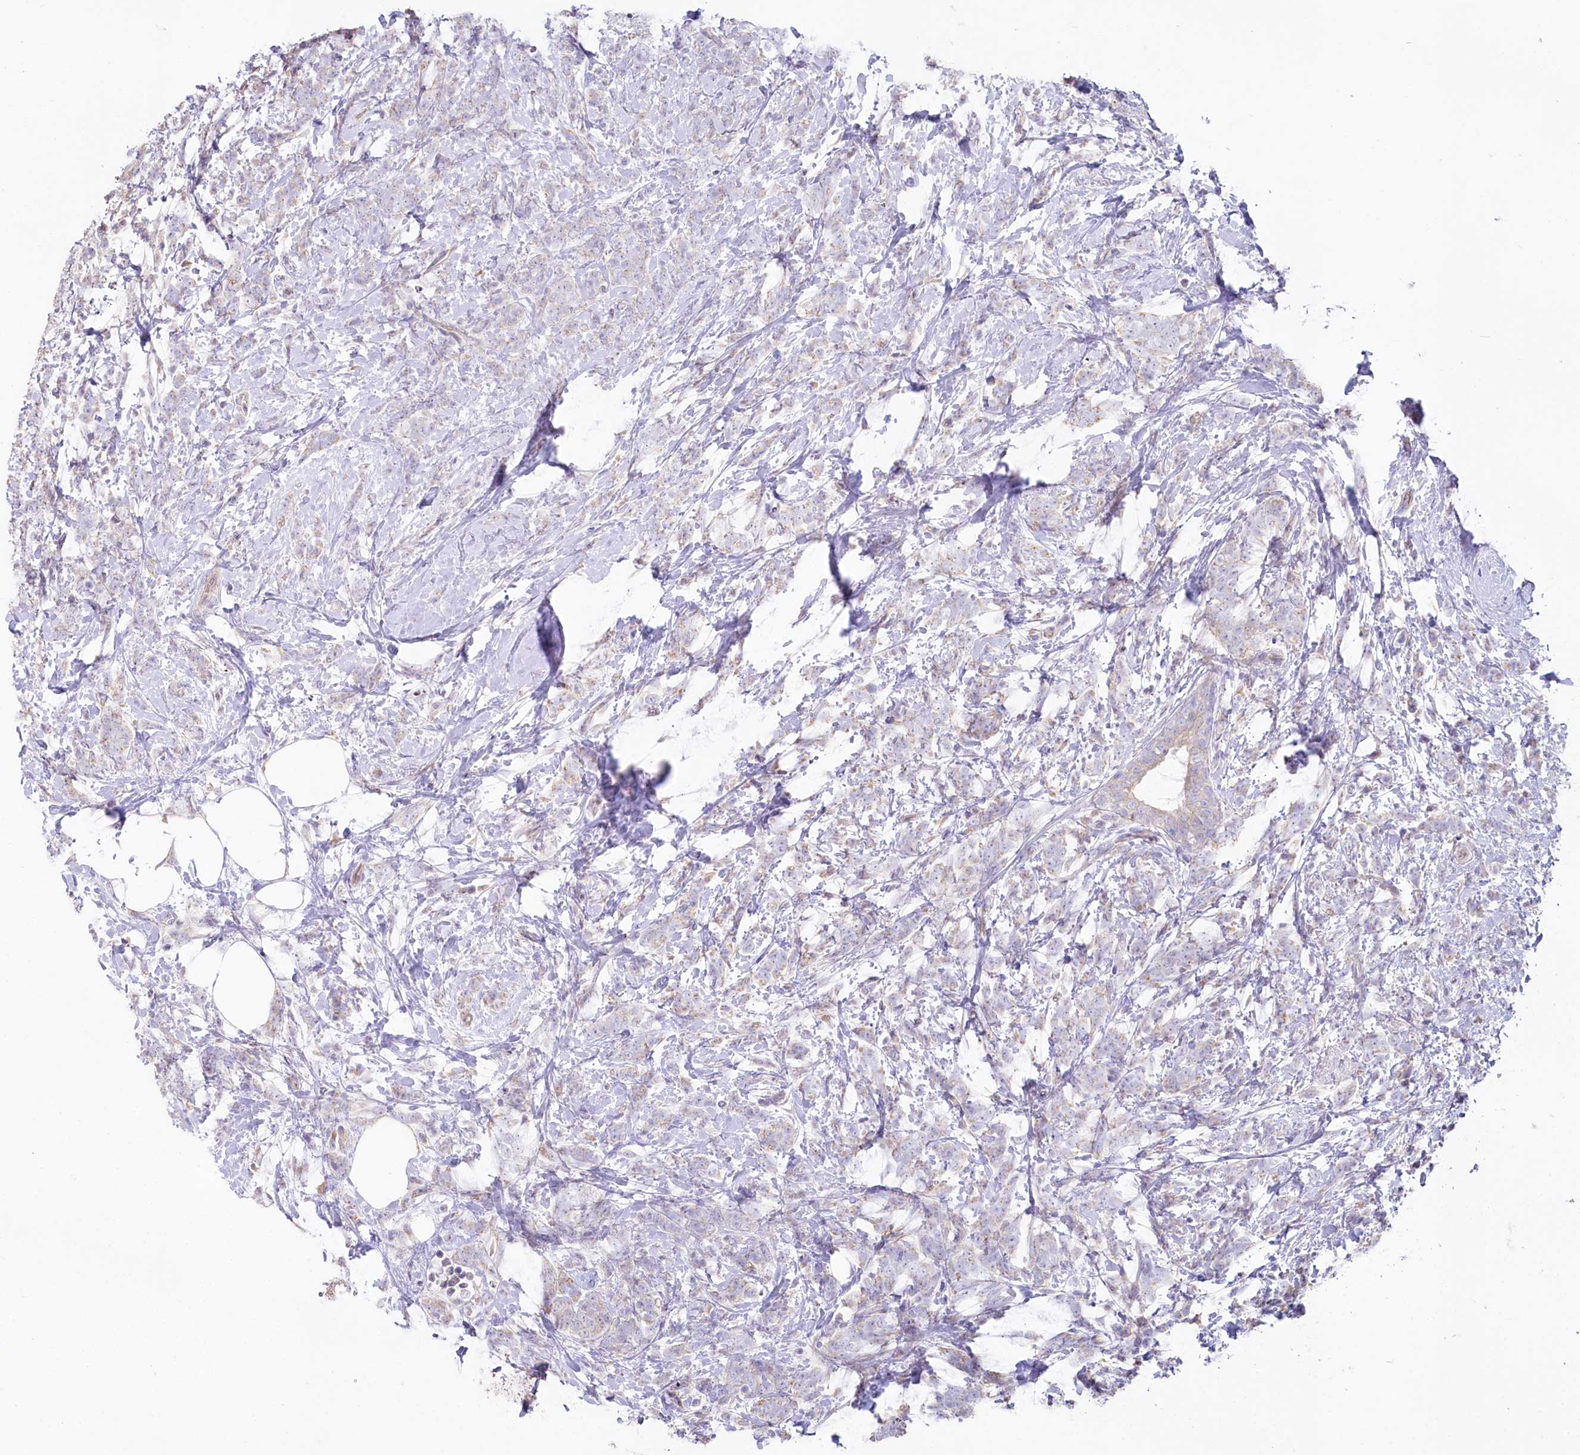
{"staining": {"intensity": "negative", "quantity": "none", "location": "none"}, "tissue": "breast cancer", "cell_type": "Tumor cells", "image_type": "cancer", "snomed": [{"axis": "morphology", "description": "Lobular carcinoma"}, {"axis": "topography", "description": "Breast"}], "caption": "The immunohistochemistry (IHC) micrograph has no significant expression in tumor cells of lobular carcinoma (breast) tissue.", "gene": "SLC6A11", "patient": {"sex": "female", "age": 58}}